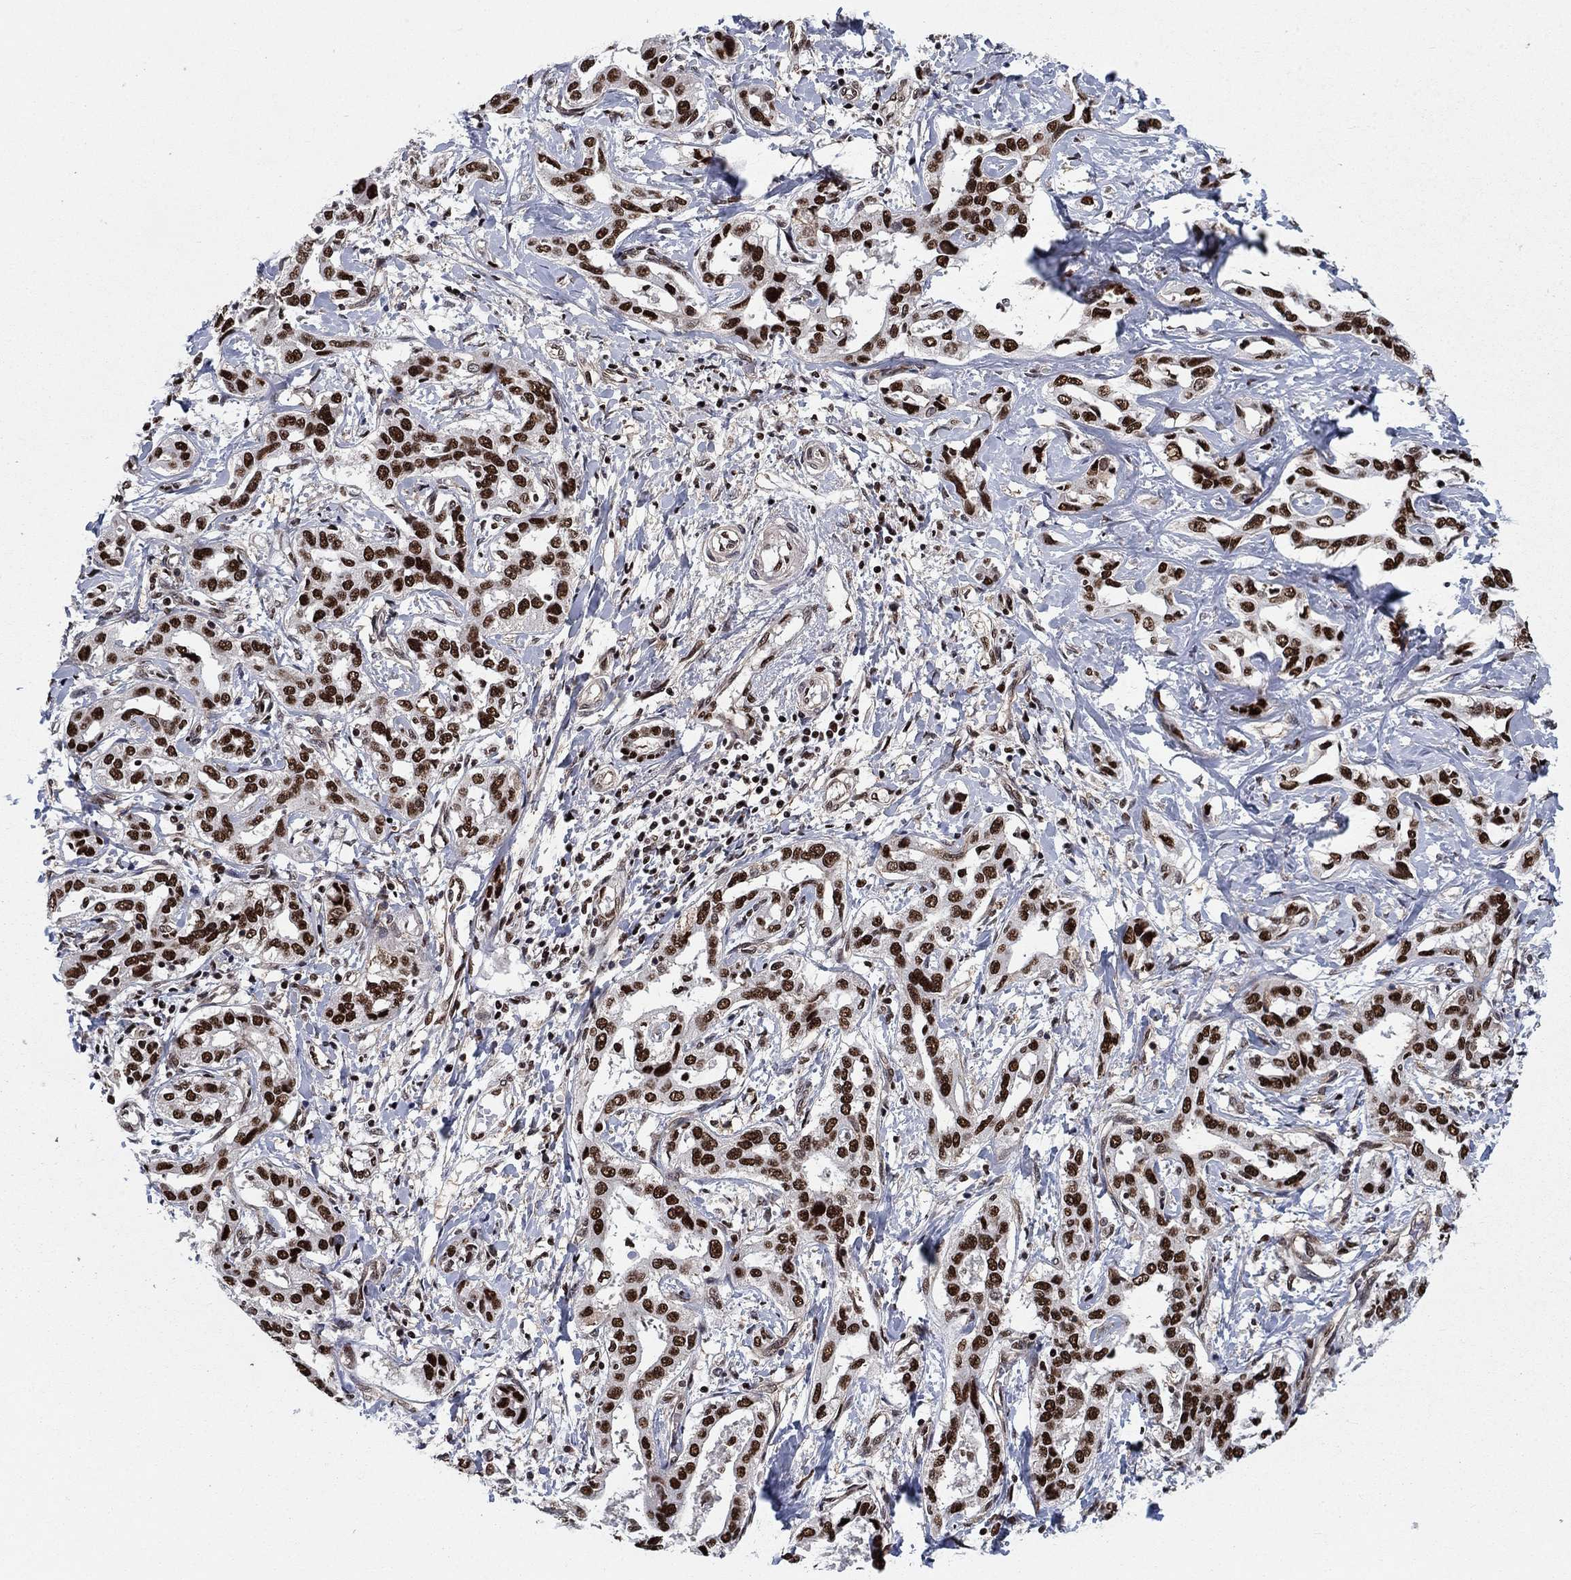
{"staining": {"intensity": "strong", "quantity": ">75%", "location": "nuclear"}, "tissue": "liver cancer", "cell_type": "Tumor cells", "image_type": "cancer", "snomed": [{"axis": "morphology", "description": "Cholangiocarcinoma"}, {"axis": "topography", "description": "Liver"}], "caption": "Protein staining reveals strong nuclear positivity in about >75% of tumor cells in liver cancer. The protein of interest is stained brown, and the nuclei are stained in blue (DAB (3,3'-diaminobenzidine) IHC with brightfield microscopy, high magnification).", "gene": "RPRD1B", "patient": {"sex": "male", "age": 59}}